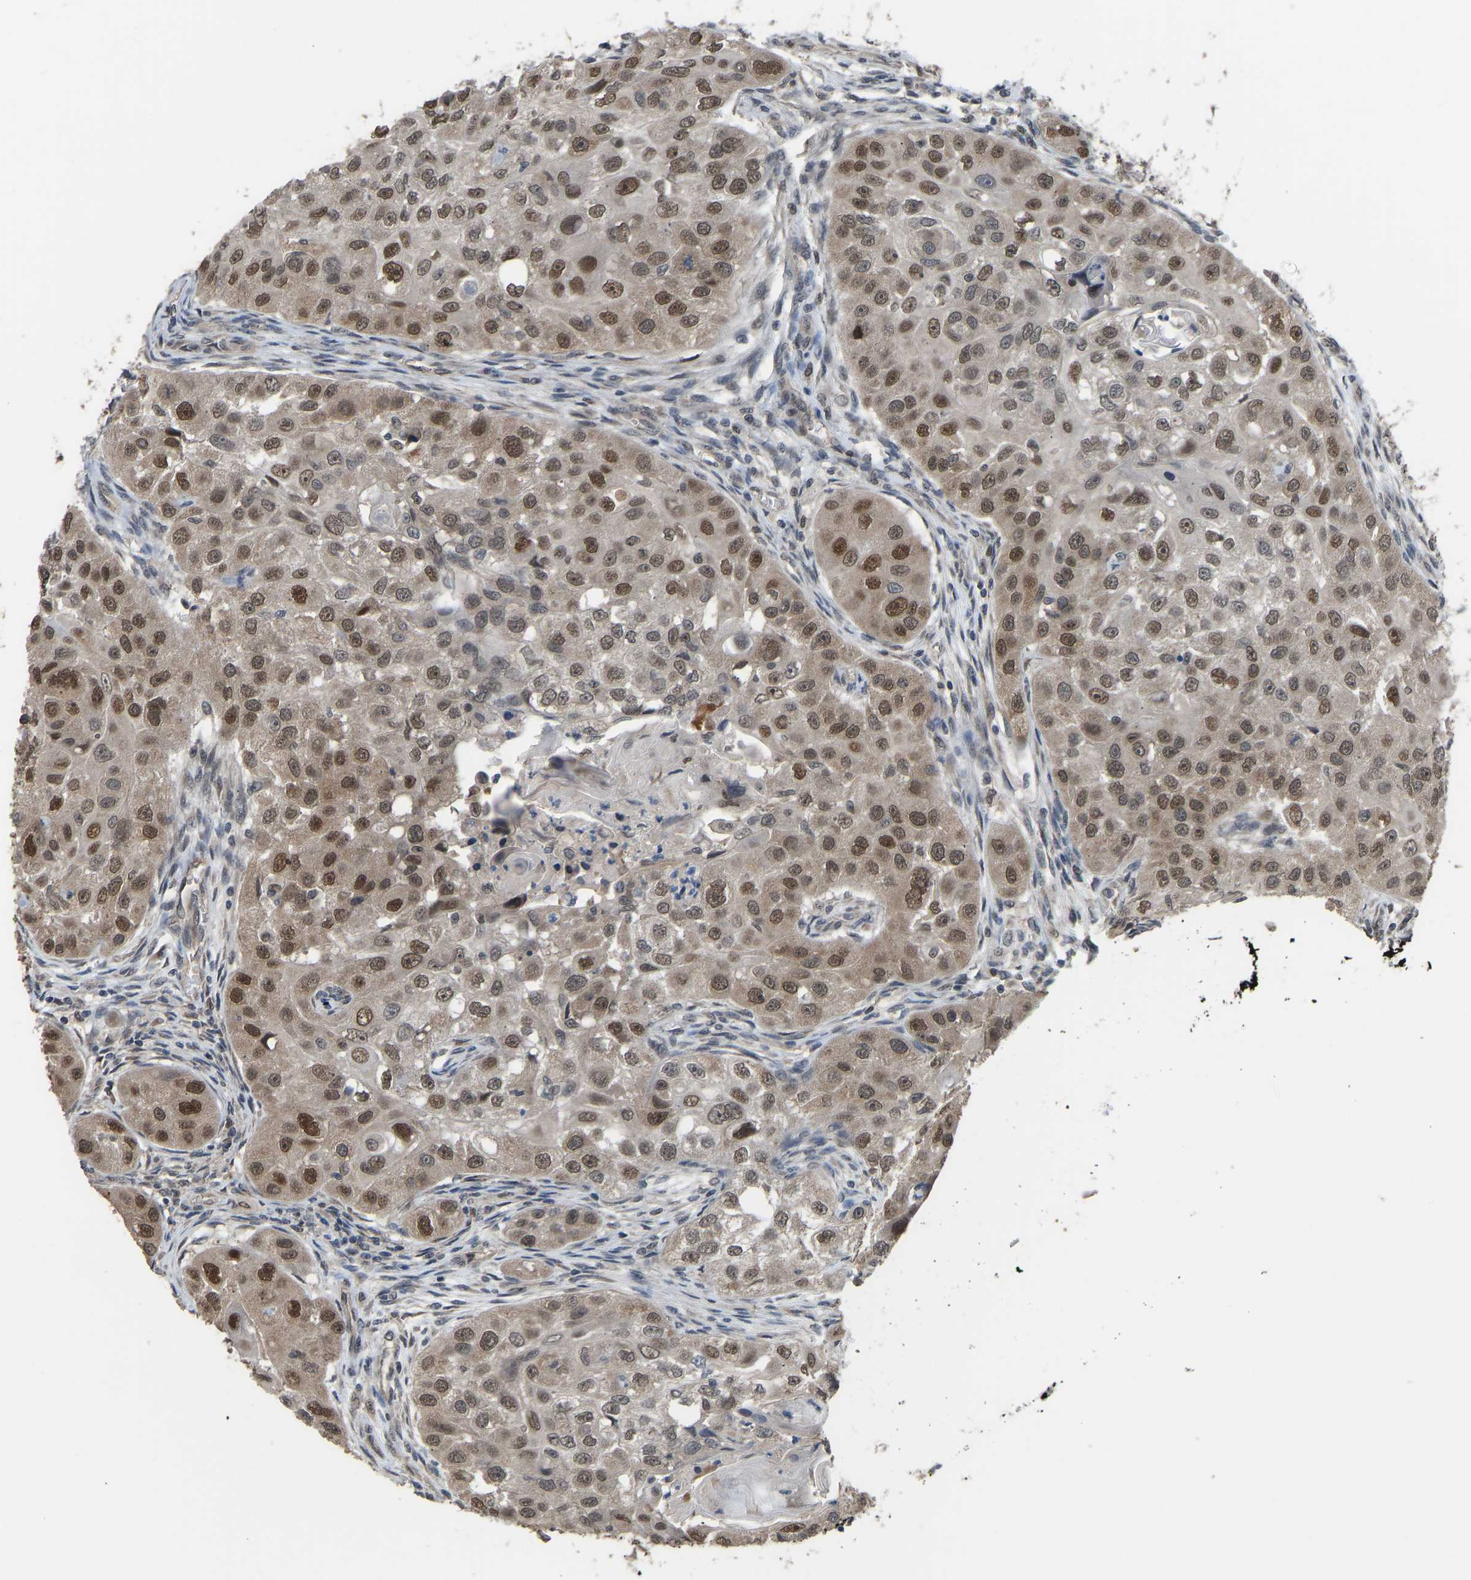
{"staining": {"intensity": "strong", "quantity": "25%-75%", "location": "nuclear"}, "tissue": "head and neck cancer", "cell_type": "Tumor cells", "image_type": "cancer", "snomed": [{"axis": "morphology", "description": "Normal tissue, NOS"}, {"axis": "morphology", "description": "Squamous cell carcinoma, NOS"}, {"axis": "topography", "description": "Skeletal muscle"}, {"axis": "topography", "description": "Head-Neck"}], "caption": "Immunohistochemical staining of head and neck cancer (squamous cell carcinoma) exhibits strong nuclear protein expression in approximately 25%-75% of tumor cells. (Brightfield microscopy of DAB IHC at high magnification).", "gene": "KPNA6", "patient": {"sex": "male", "age": 51}}